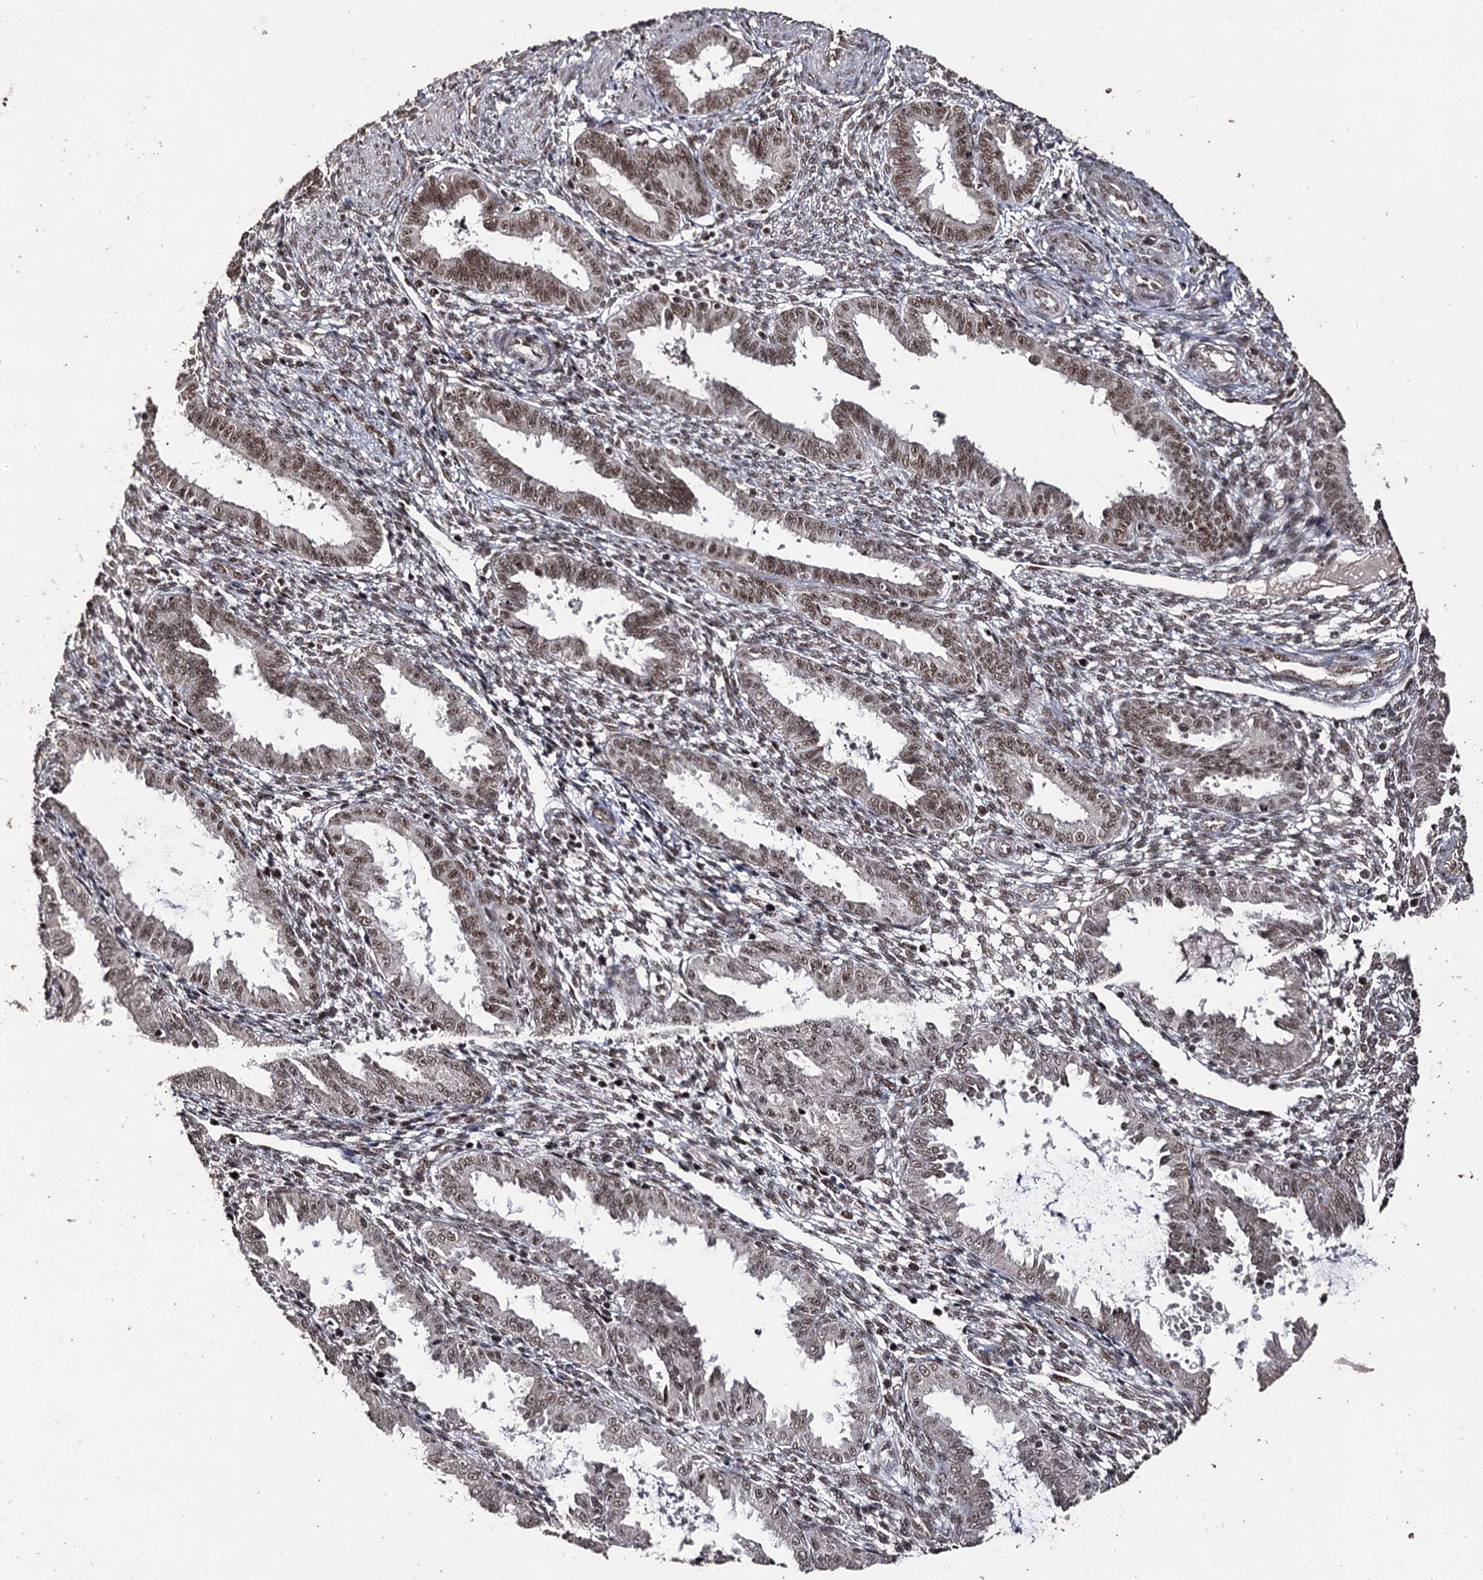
{"staining": {"intensity": "moderate", "quantity": "25%-75%", "location": "nuclear"}, "tissue": "endometrium", "cell_type": "Cells in endometrial stroma", "image_type": "normal", "snomed": [{"axis": "morphology", "description": "Normal tissue, NOS"}, {"axis": "topography", "description": "Endometrium"}], "caption": "Endometrium stained for a protein (brown) displays moderate nuclear positive staining in about 25%-75% of cells in endometrial stroma.", "gene": "U2SURP", "patient": {"sex": "female", "age": 33}}